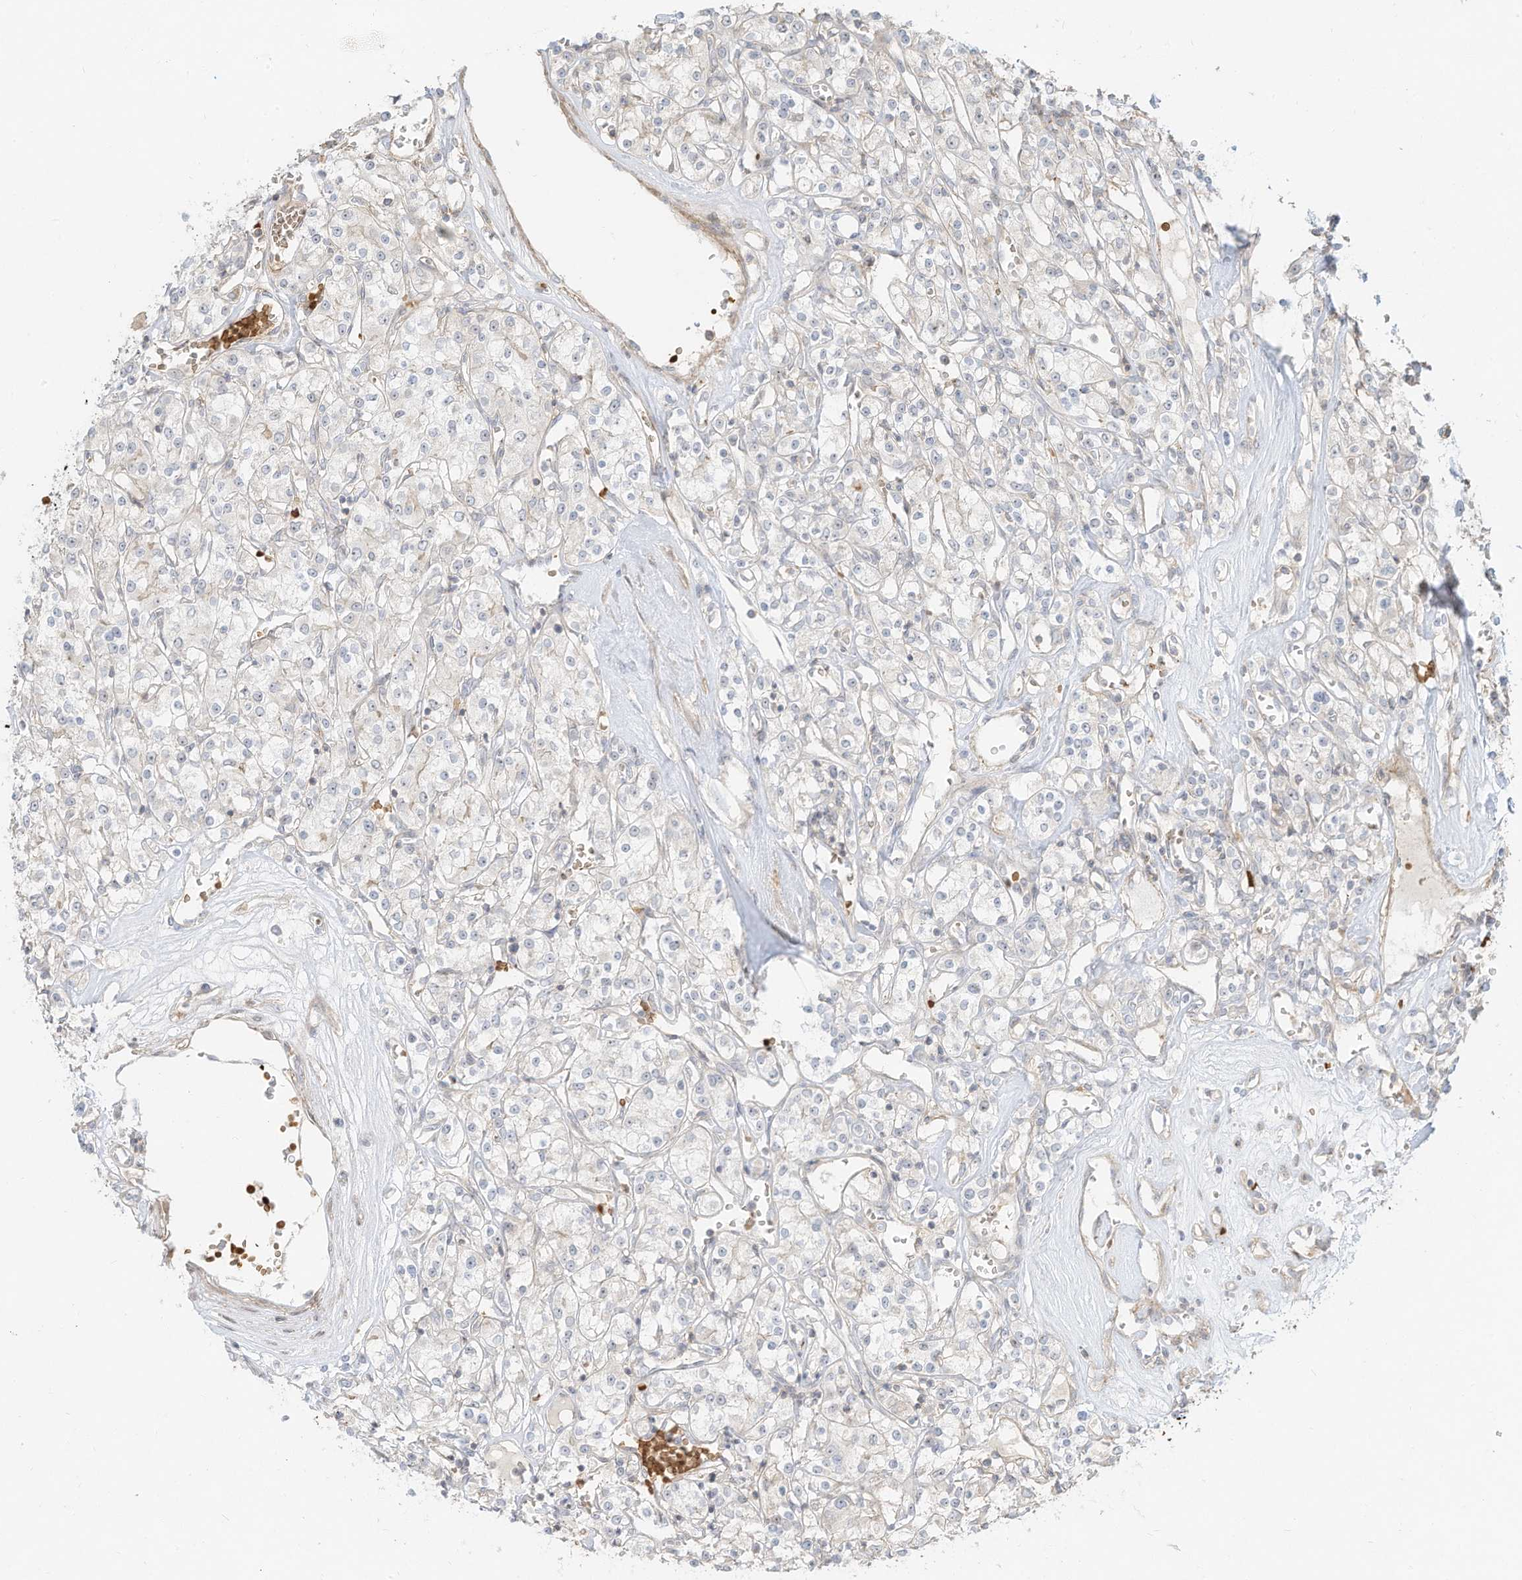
{"staining": {"intensity": "negative", "quantity": "none", "location": "none"}, "tissue": "renal cancer", "cell_type": "Tumor cells", "image_type": "cancer", "snomed": [{"axis": "morphology", "description": "Adenocarcinoma, NOS"}, {"axis": "topography", "description": "Kidney"}], "caption": "A micrograph of human renal cancer is negative for staining in tumor cells.", "gene": "OFD1", "patient": {"sex": "female", "age": 59}}